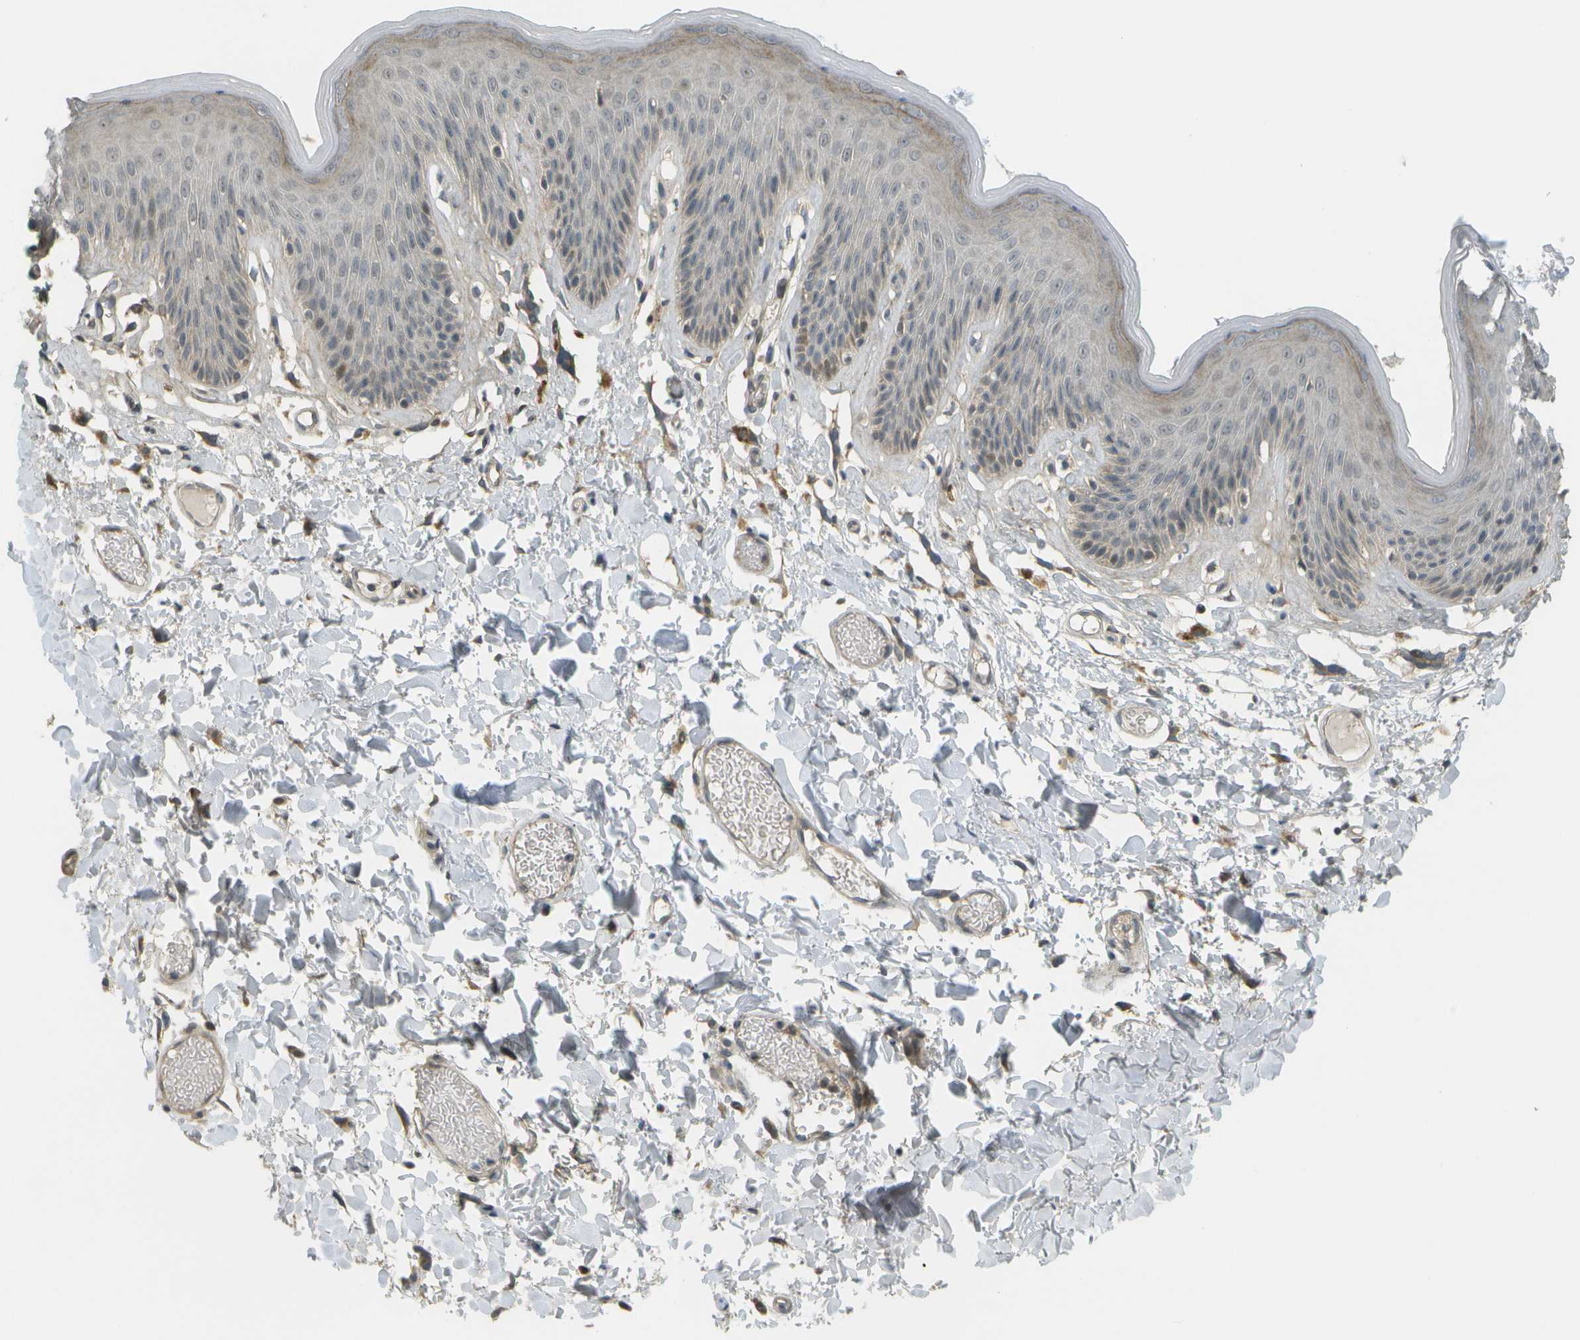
{"staining": {"intensity": "weak", "quantity": "<25%", "location": "cytoplasmic/membranous"}, "tissue": "skin", "cell_type": "Epidermal cells", "image_type": "normal", "snomed": [{"axis": "morphology", "description": "Normal tissue, NOS"}, {"axis": "topography", "description": "Vulva"}], "caption": "Epidermal cells show no significant protein positivity in unremarkable skin. (Brightfield microscopy of DAB (3,3'-diaminobenzidine) immunohistochemistry (IHC) at high magnification).", "gene": "WNK2", "patient": {"sex": "female", "age": 73}}